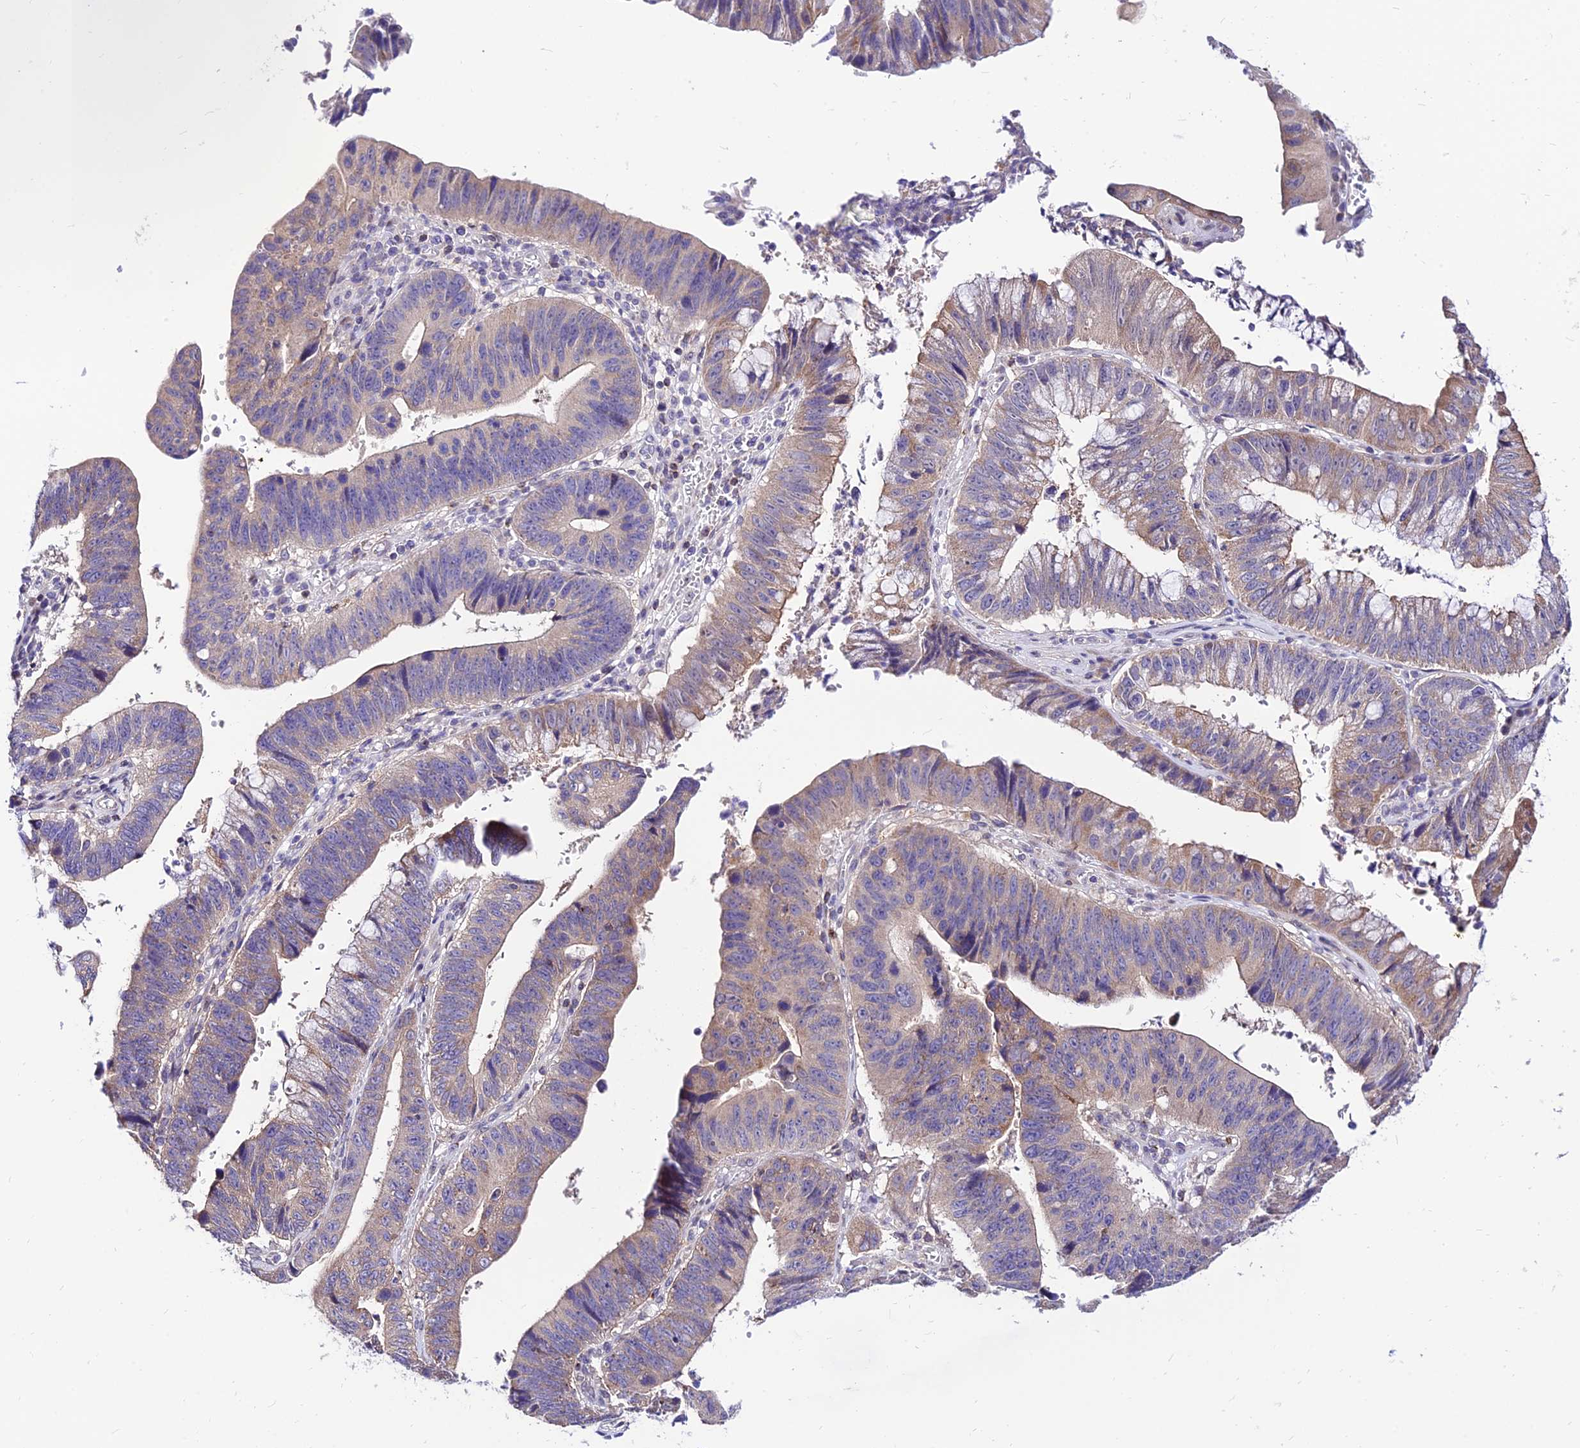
{"staining": {"intensity": "weak", "quantity": "25%-75%", "location": "cytoplasmic/membranous"}, "tissue": "stomach cancer", "cell_type": "Tumor cells", "image_type": "cancer", "snomed": [{"axis": "morphology", "description": "Adenocarcinoma, NOS"}, {"axis": "topography", "description": "Stomach"}], "caption": "A brown stain highlights weak cytoplasmic/membranous expression of a protein in stomach cancer (adenocarcinoma) tumor cells.", "gene": "C6orf132", "patient": {"sex": "male", "age": 59}}